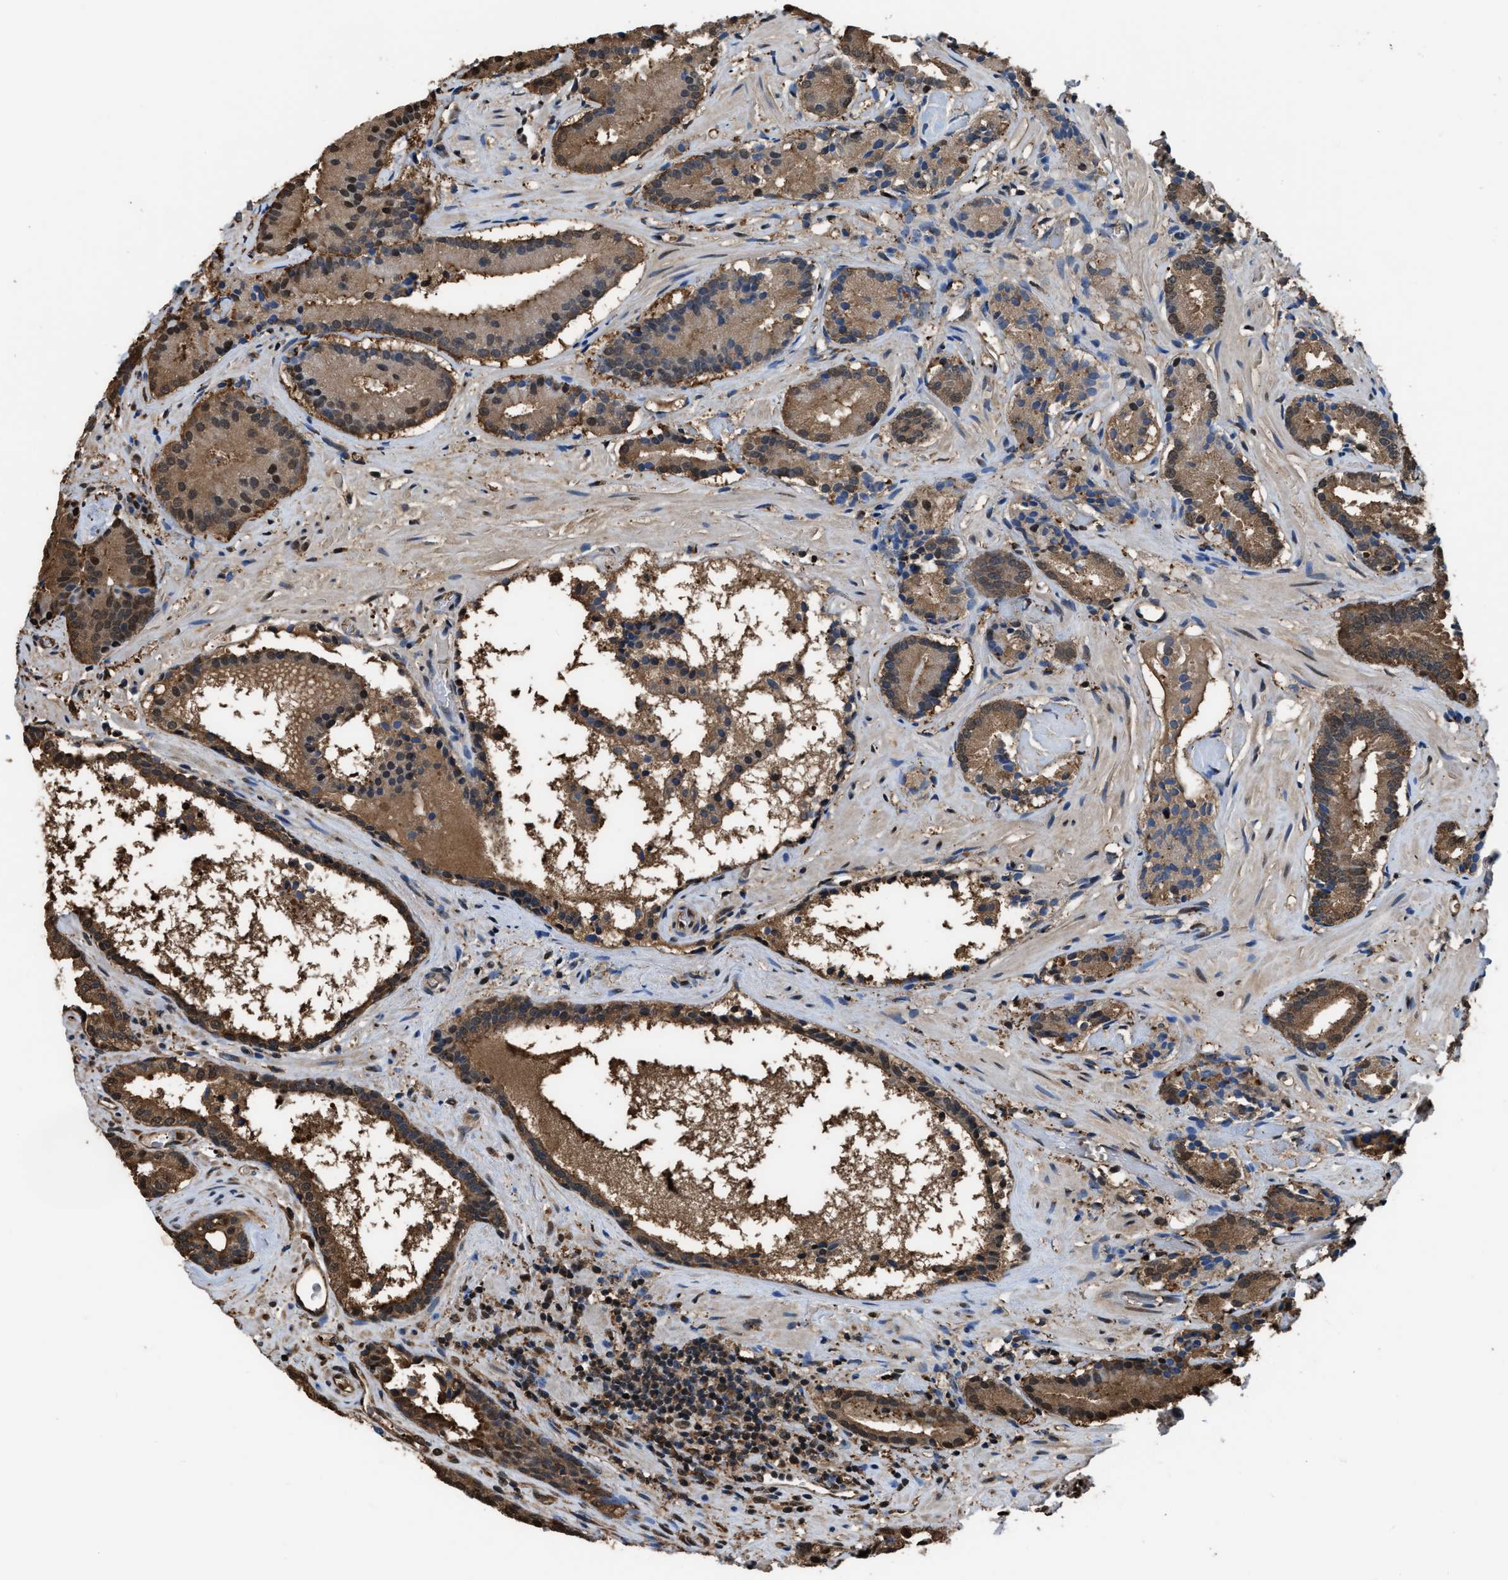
{"staining": {"intensity": "moderate", "quantity": ">75%", "location": "cytoplasmic/membranous,nuclear"}, "tissue": "prostate cancer", "cell_type": "Tumor cells", "image_type": "cancer", "snomed": [{"axis": "morphology", "description": "Adenocarcinoma, Low grade"}, {"axis": "topography", "description": "Prostate"}], "caption": "Brown immunohistochemical staining in prostate cancer (low-grade adenocarcinoma) shows moderate cytoplasmic/membranous and nuclear positivity in about >75% of tumor cells.", "gene": "FNTA", "patient": {"sex": "male", "age": 51}}